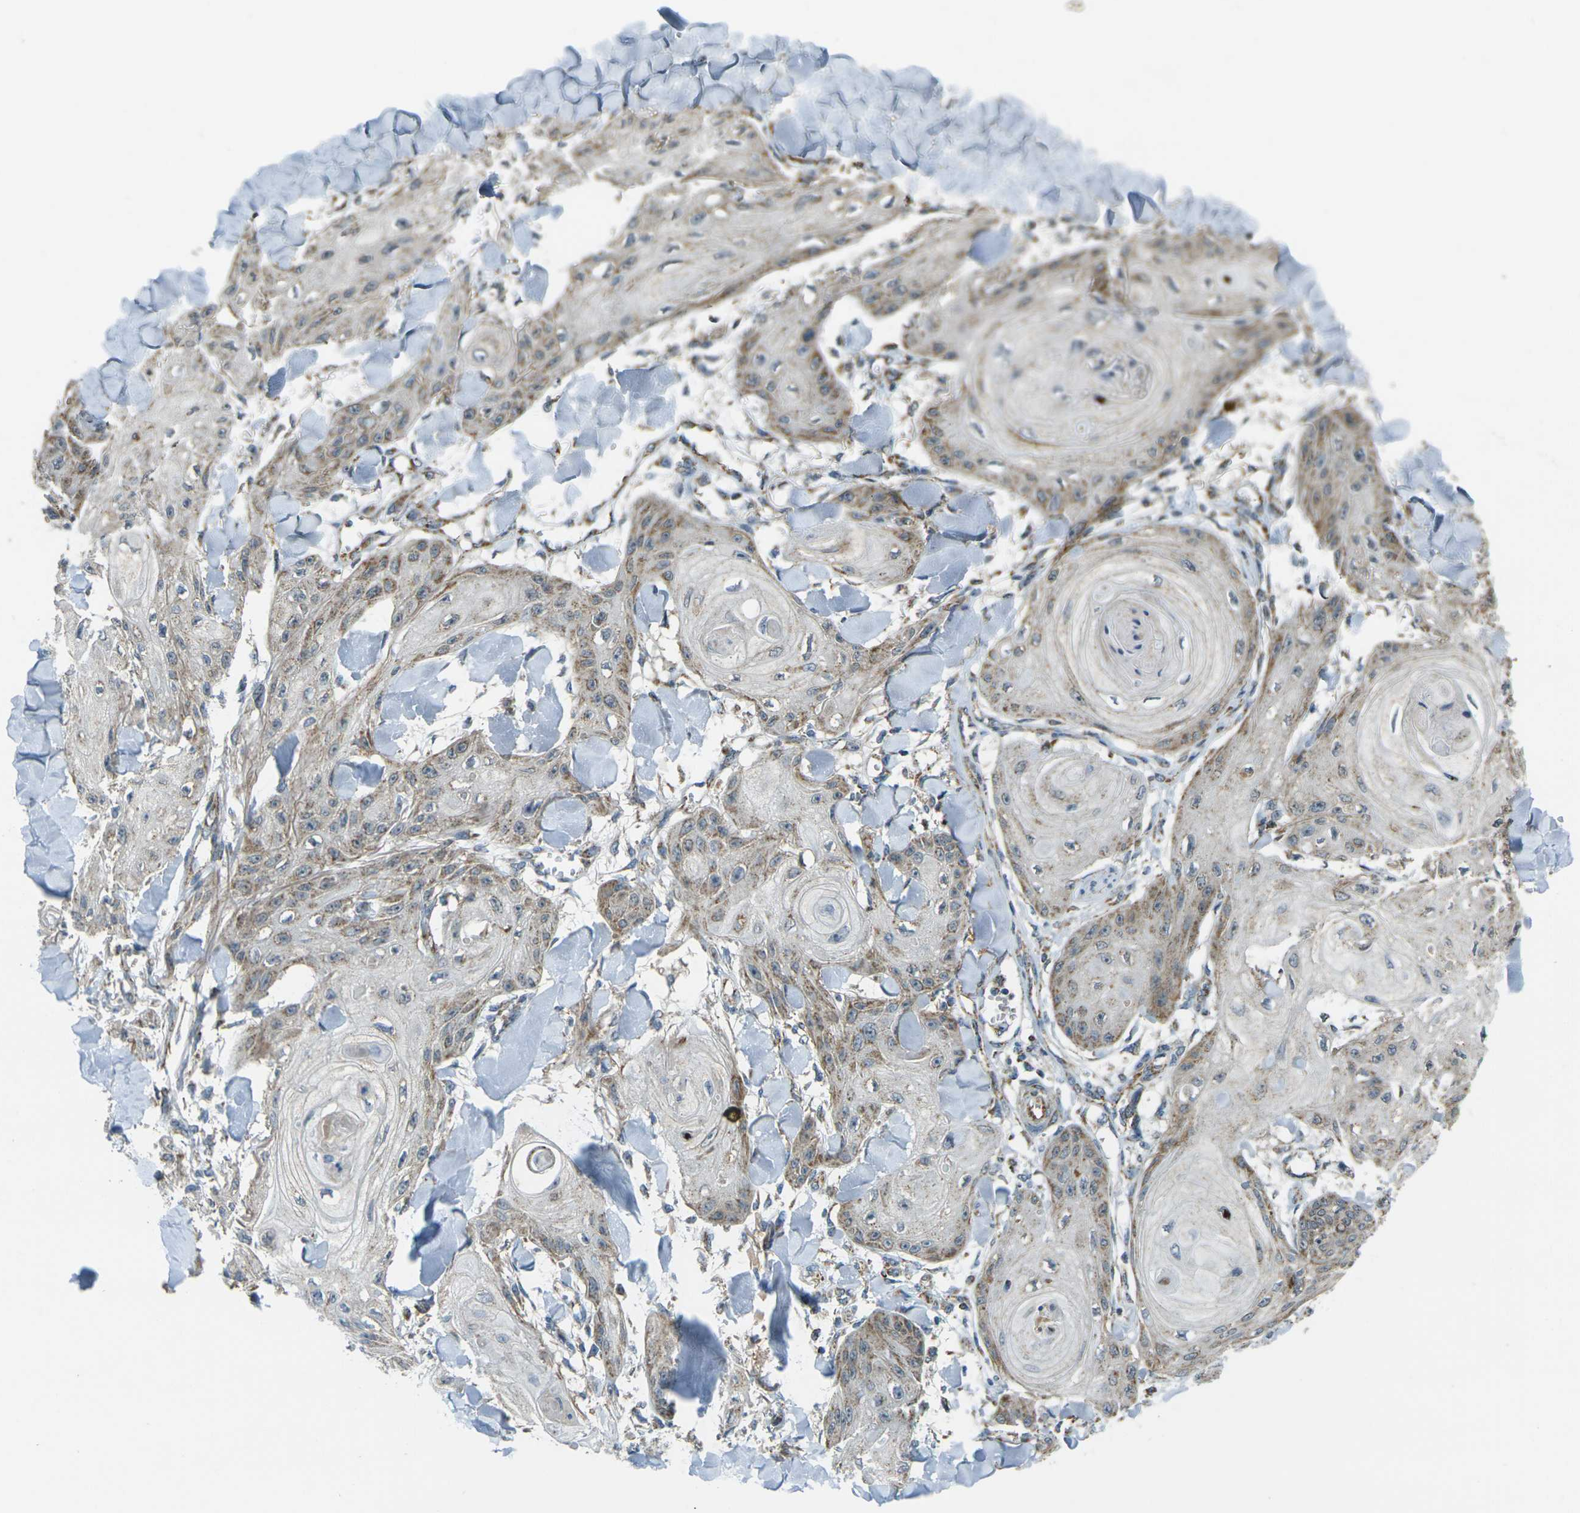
{"staining": {"intensity": "moderate", "quantity": ">75%", "location": "cytoplasmic/membranous"}, "tissue": "skin cancer", "cell_type": "Tumor cells", "image_type": "cancer", "snomed": [{"axis": "morphology", "description": "Squamous cell carcinoma, NOS"}, {"axis": "topography", "description": "Skin"}], "caption": "This micrograph demonstrates immunohistochemistry staining of skin cancer (squamous cell carcinoma), with medium moderate cytoplasmic/membranous staining in about >75% of tumor cells.", "gene": "IGF1R", "patient": {"sex": "male", "age": 74}}